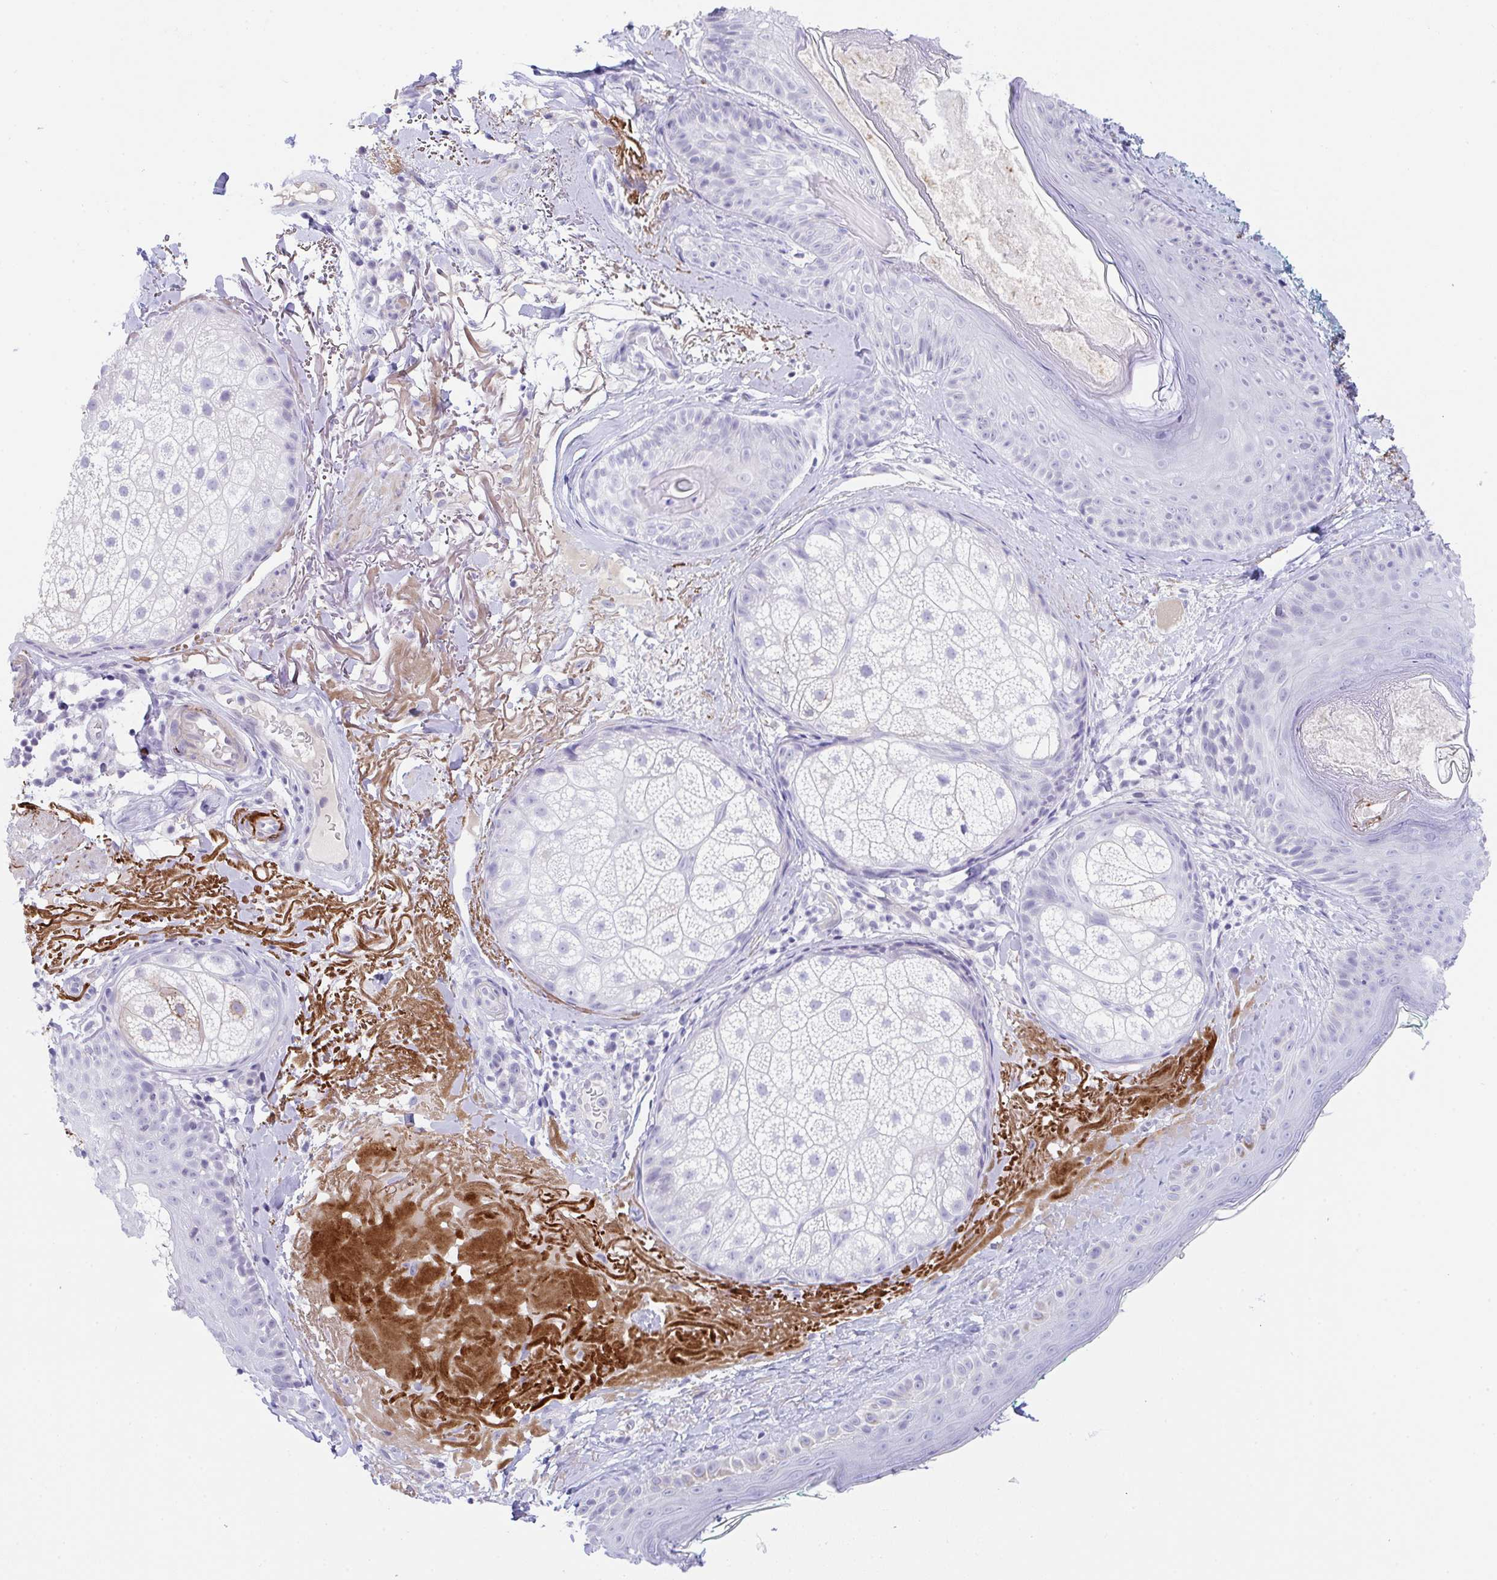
{"staining": {"intensity": "negative", "quantity": "none", "location": "none"}, "tissue": "skin", "cell_type": "Fibroblasts", "image_type": "normal", "snomed": [{"axis": "morphology", "description": "Normal tissue, NOS"}, {"axis": "topography", "description": "Skin"}], "caption": "IHC micrograph of benign skin: skin stained with DAB reveals no significant protein expression in fibroblasts. (Immunohistochemistry (ihc), brightfield microscopy, high magnification).", "gene": "KMT2E", "patient": {"sex": "male", "age": 73}}